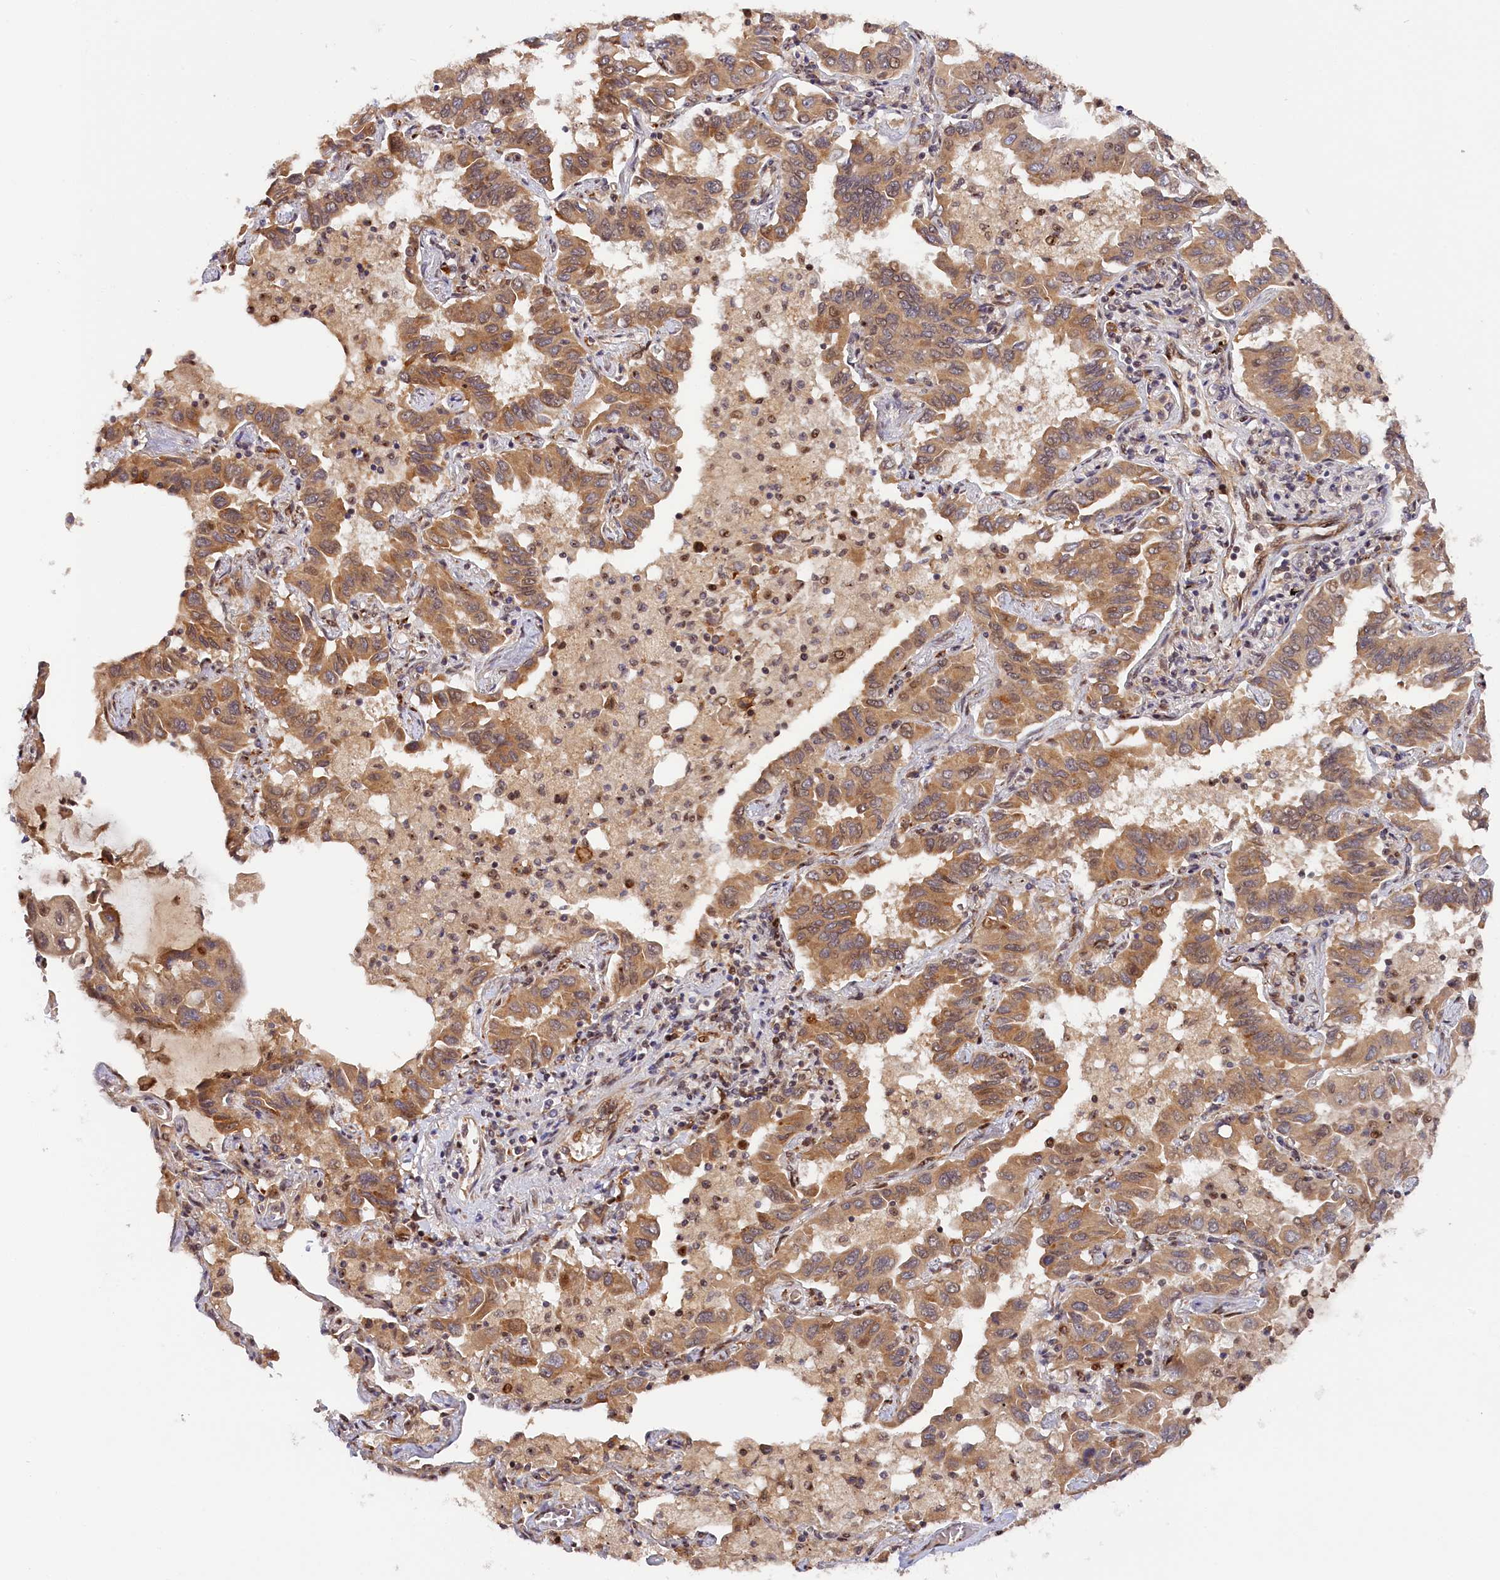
{"staining": {"intensity": "moderate", "quantity": ">75%", "location": "cytoplasmic/membranous,nuclear"}, "tissue": "lung cancer", "cell_type": "Tumor cells", "image_type": "cancer", "snomed": [{"axis": "morphology", "description": "Adenocarcinoma, NOS"}, {"axis": "topography", "description": "Lung"}], "caption": "A micrograph showing moderate cytoplasmic/membranous and nuclear positivity in about >75% of tumor cells in adenocarcinoma (lung), as visualized by brown immunohistochemical staining.", "gene": "ANKRD24", "patient": {"sex": "male", "age": 64}}